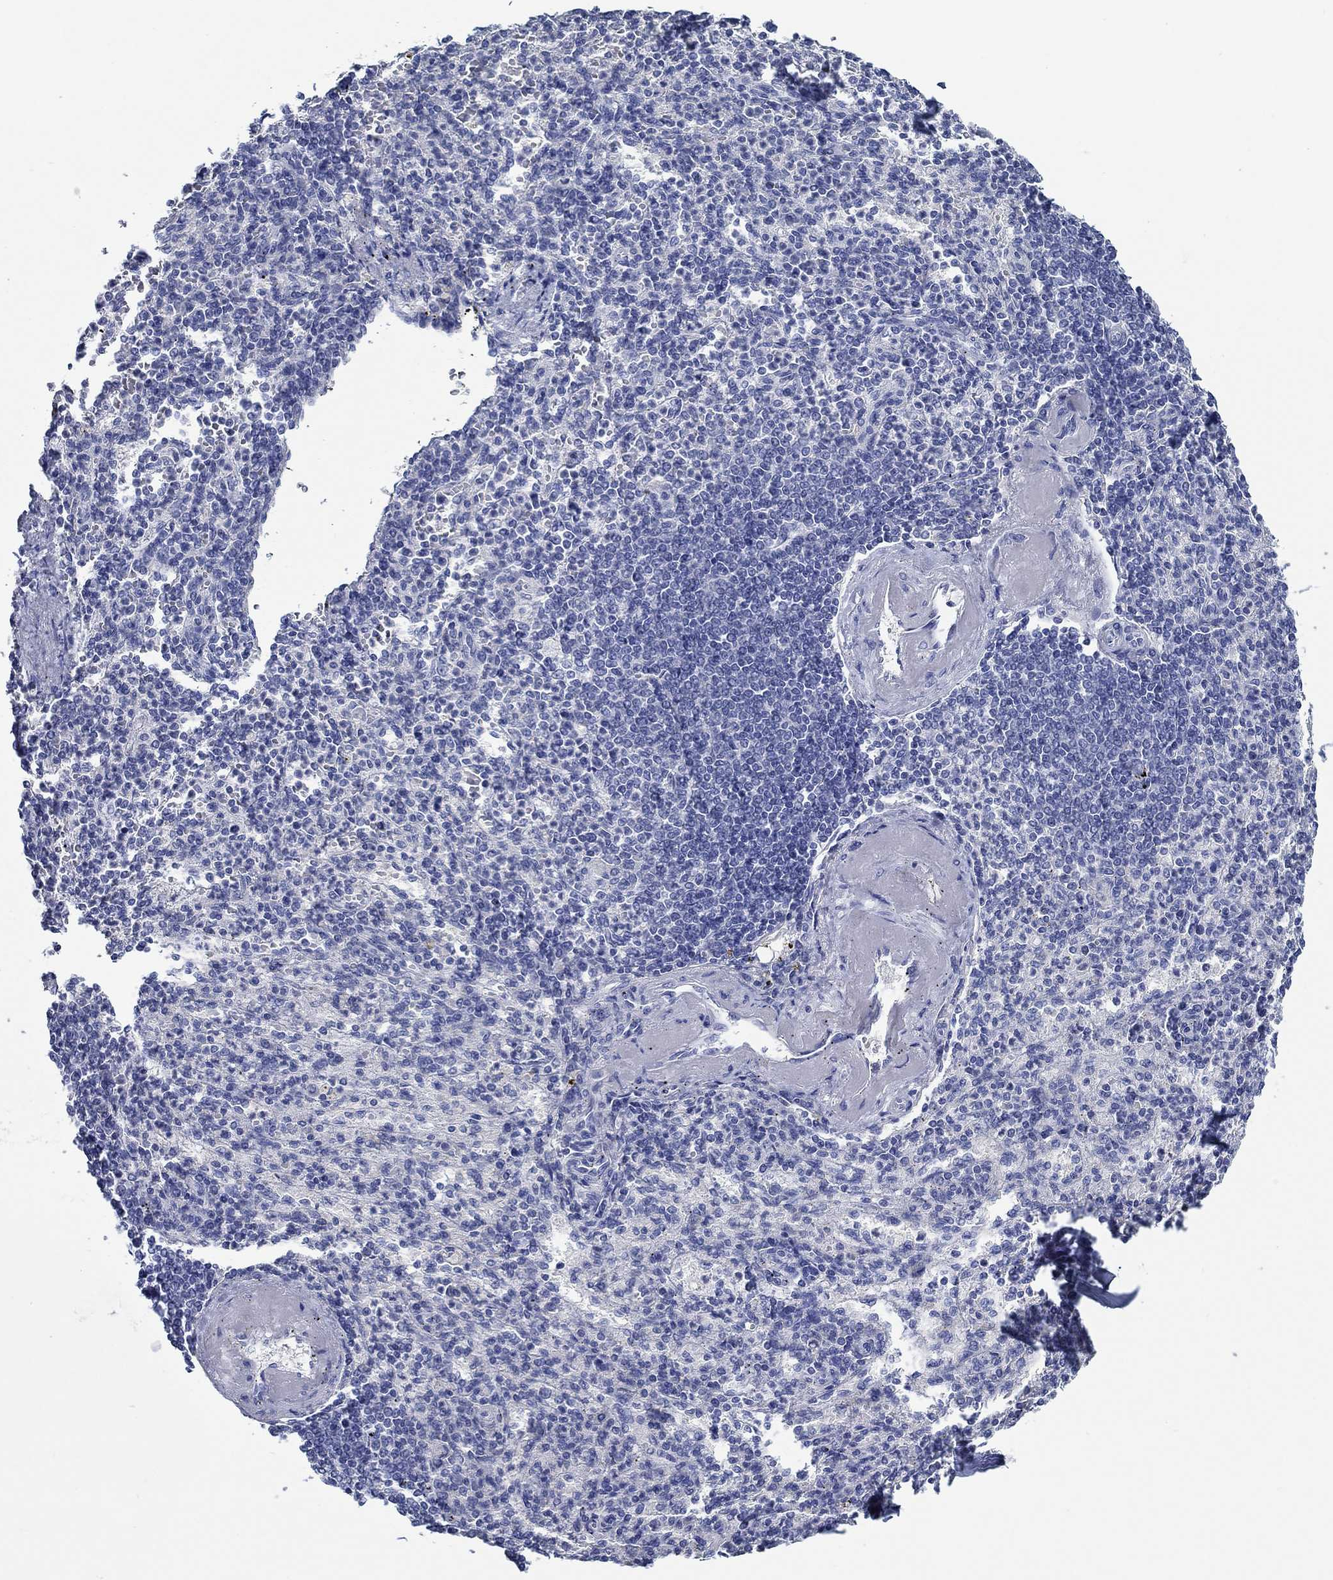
{"staining": {"intensity": "negative", "quantity": "none", "location": "none"}, "tissue": "spleen", "cell_type": "Cells in red pulp", "image_type": "normal", "snomed": [{"axis": "morphology", "description": "Normal tissue, NOS"}, {"axis": "topography", "description": "Spleen"}], "caption": "Cells in red pulp are negative for protein expression in normal human spleen. (Stains: DAB IHC with hematoxylin counter stain, Microscopy: brightfield microscopy at high magnification).", "gene": "TOMM20L", "patient": {"sex": "female", "age": 74}}